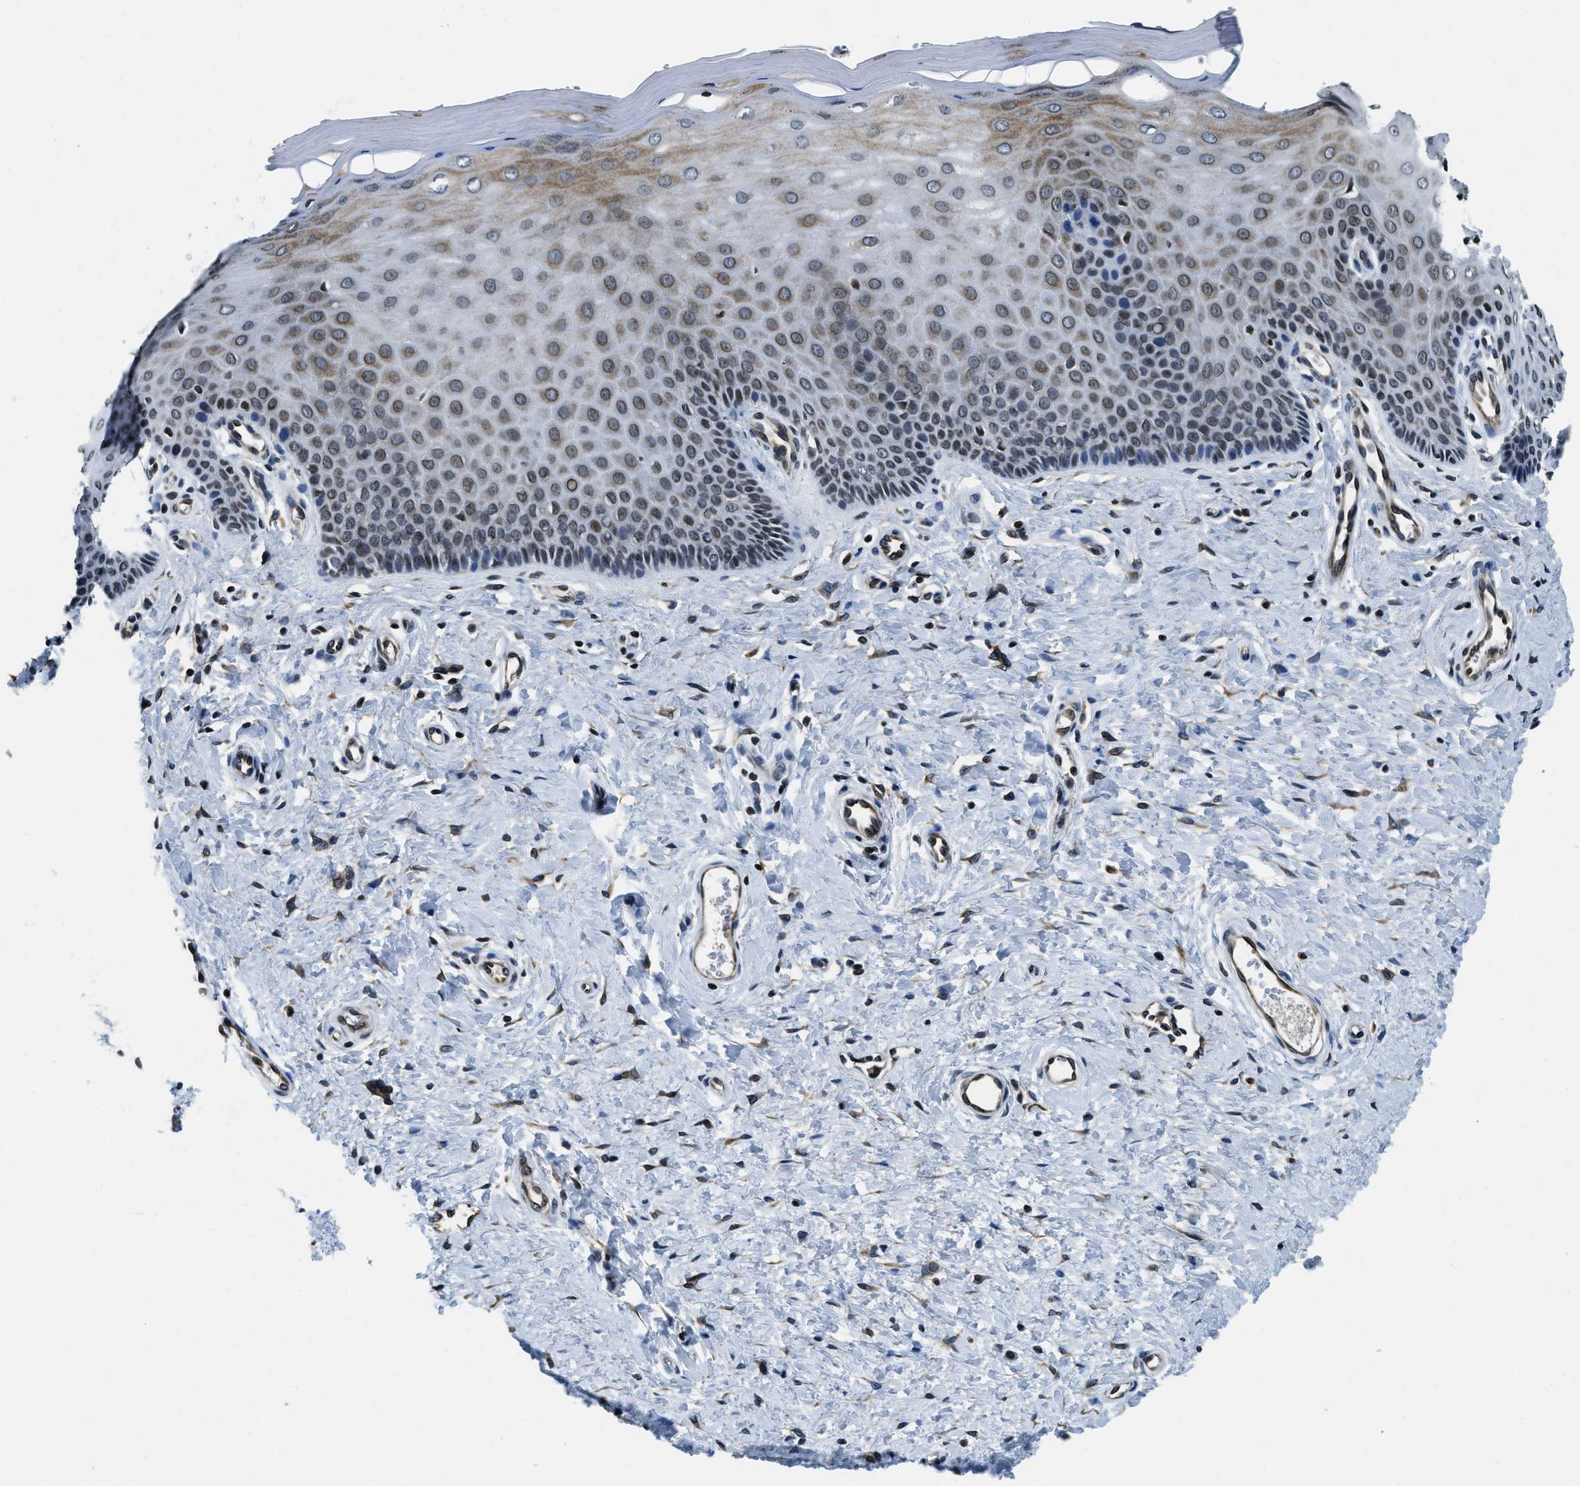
{"staining": {"intensity": "moderate", "quantity": ">75%", "location": "nuclear"}, "tissue": "cervix", "cell_type": "Glandular cells", "image_type": "normal", "snomed": [{"axis": "morphology", "description": "Normal tissue, NOS"}, {"axis": "topography", "description": "Cervix"}], "caption": "DAB (3,3'-diaminobenzidine) immunohistochemical staining of benign human cervix reveals moderate nuclear protein staining in approximately >75% of glandular cells.", "gene": "ZC3HC1", "patient": {"sex": "female", "age": 55}}